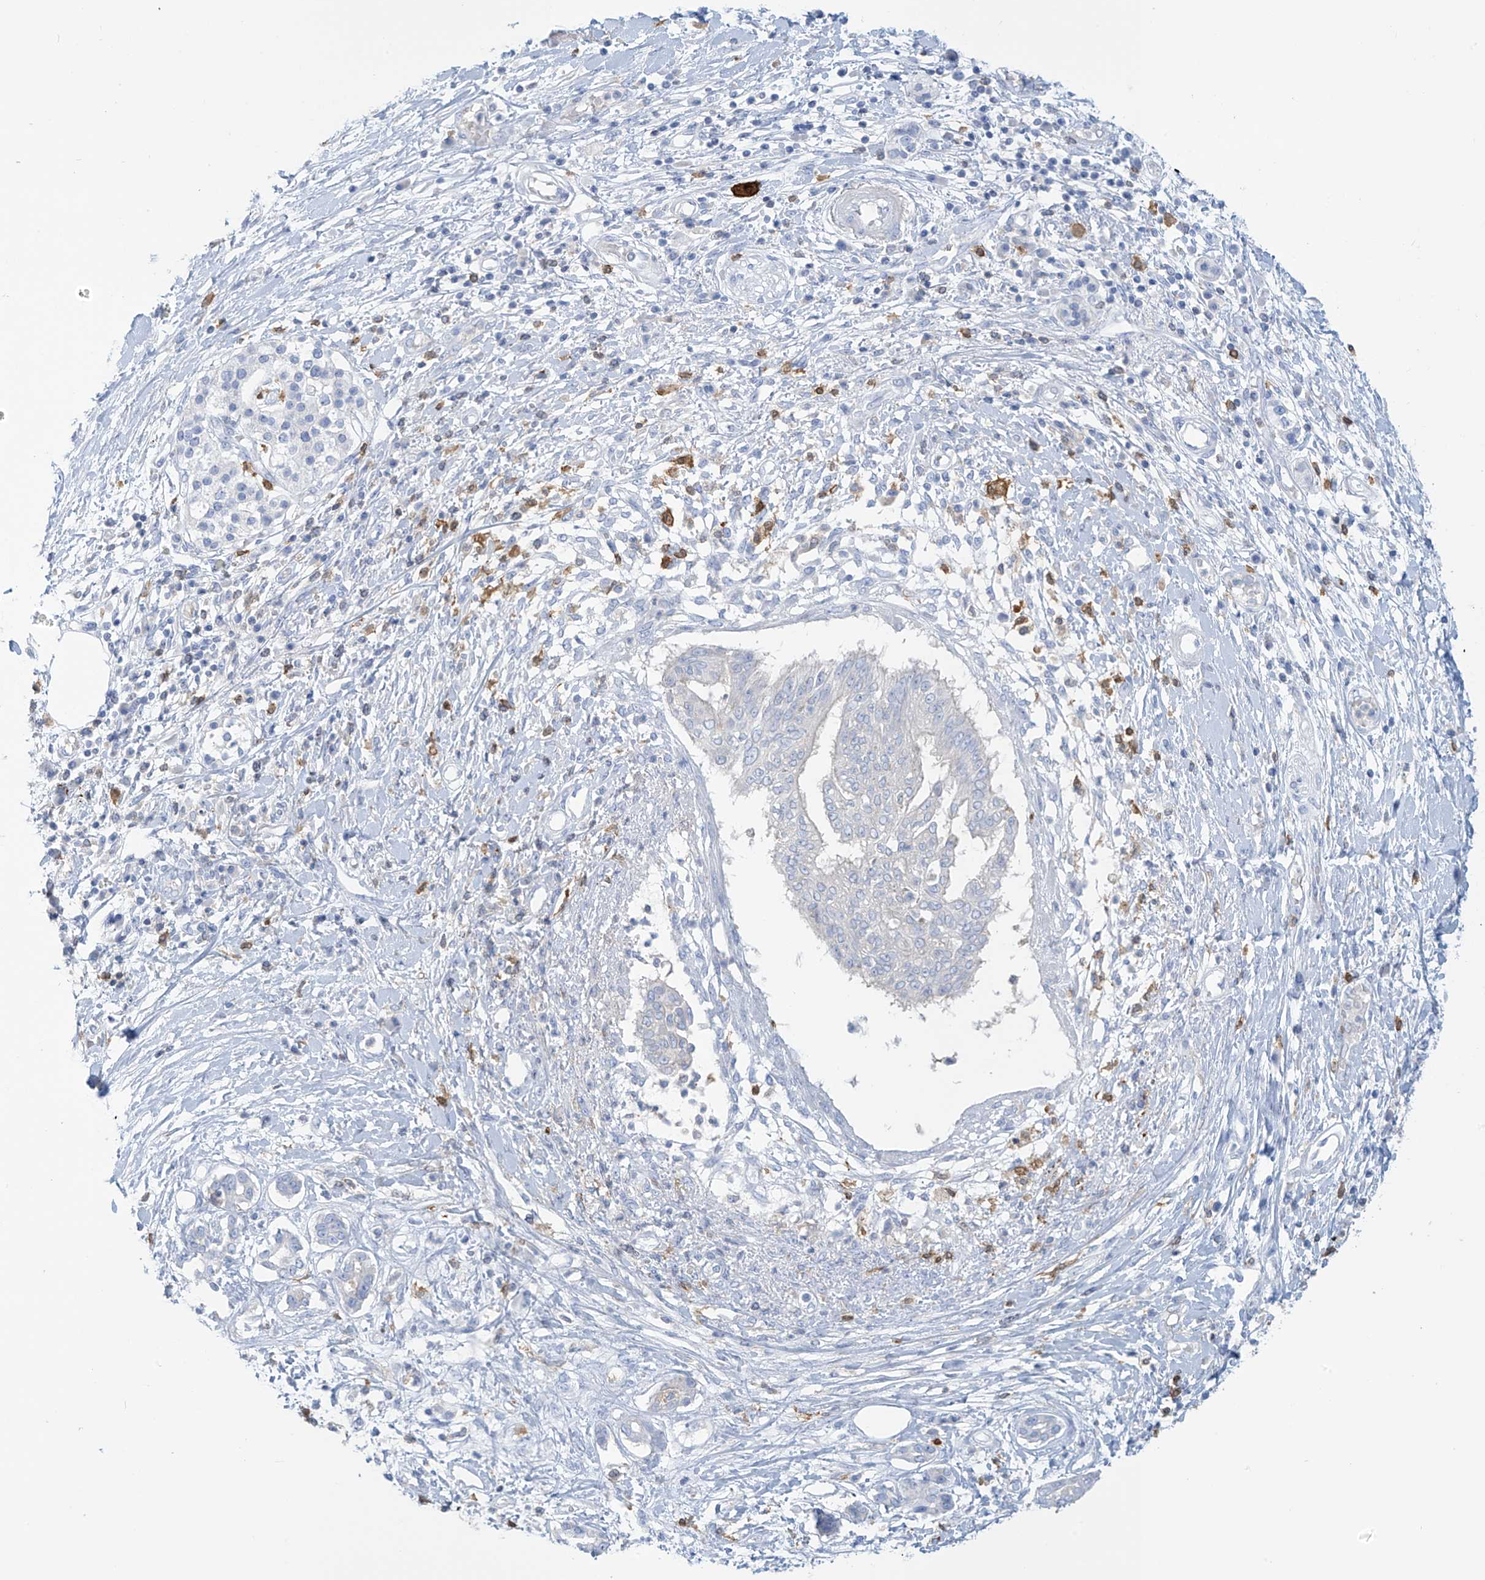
{"staining": {"intensity": "negative", "quantity": "none", "location": "none"}, "tissue": "pancreatic cancer", "cell_type": "Tumor cells", "image_type": "cancer", "snomed": [{"axis": "morphology", "description": "Adenocarcinoma, NOS"}, {"axis": "topography", "description": "Pancreas"}], "caption": "Histopathology image shows no significant protein staining in tumor cells of pancreatic adenocarcinoma. (DAB (3,3'-diaminobenzidine) immunohistochemistry with hematoxylin counter stain).", "gene": "TRMT2B", "patient": {"sex": "female", "age": 56}}